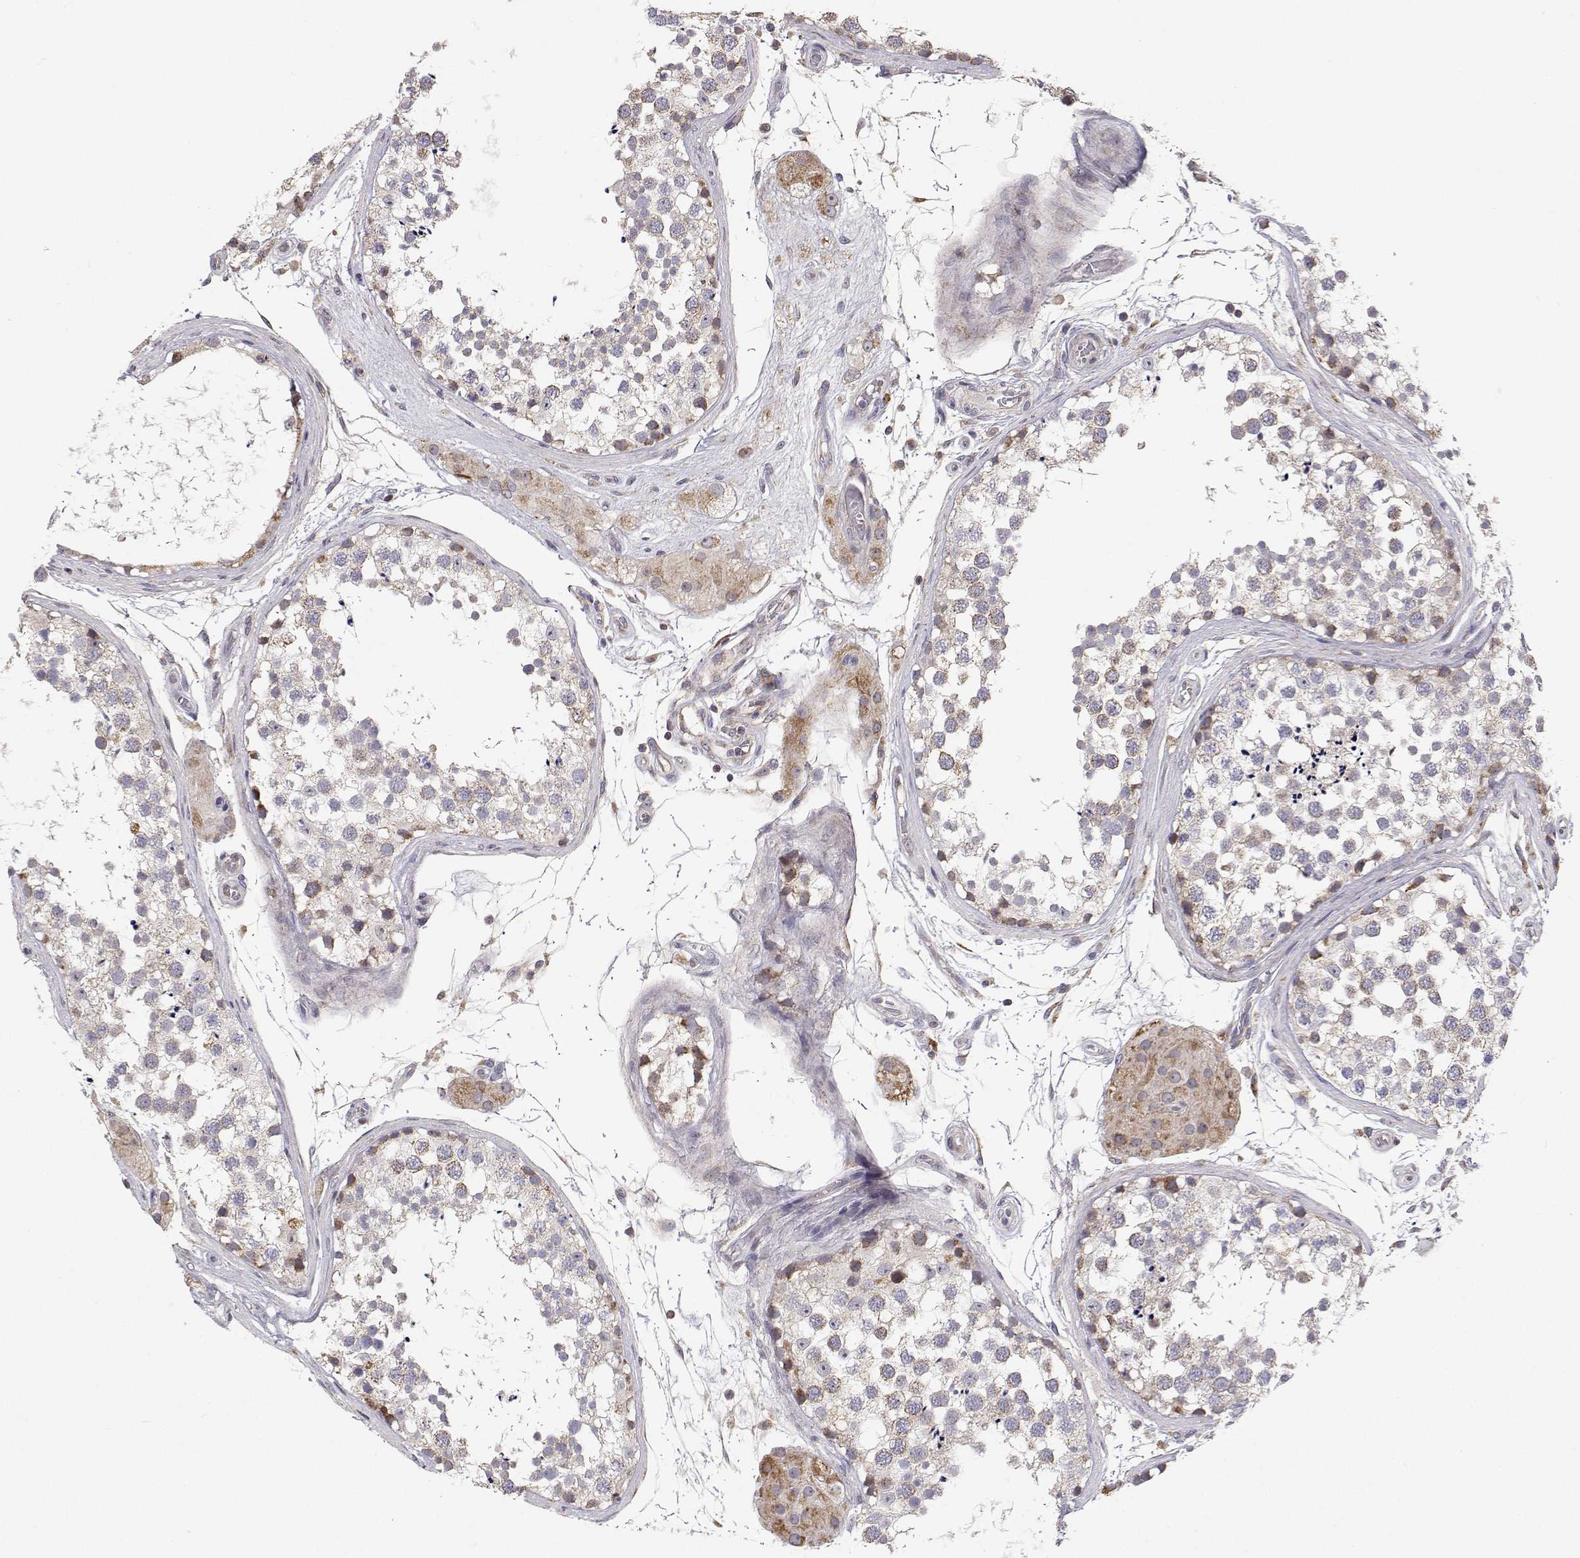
{"staining": {"intensity": "weak", "quantity": "<25%", "location": "cytoplasmic/membranous"}, "tissue": "testis", "cell_type": "Cells in seminiferous ducts", "image_type": "normal", "snomed": [{"axis": "morphology", "description": "Normal tissue, NOS"}, {"axis": "morphology", "description": "Seminoma, NOS"}, {"axis": "topography", "description": "Testis"}], "caption": "This is an immunohistochemistry (IHC) image of normal human testis. There is no staining in cells in seminiferous ducts.", "gene": "MRPL3", "patient": {"sex": "male", "age": 65}}